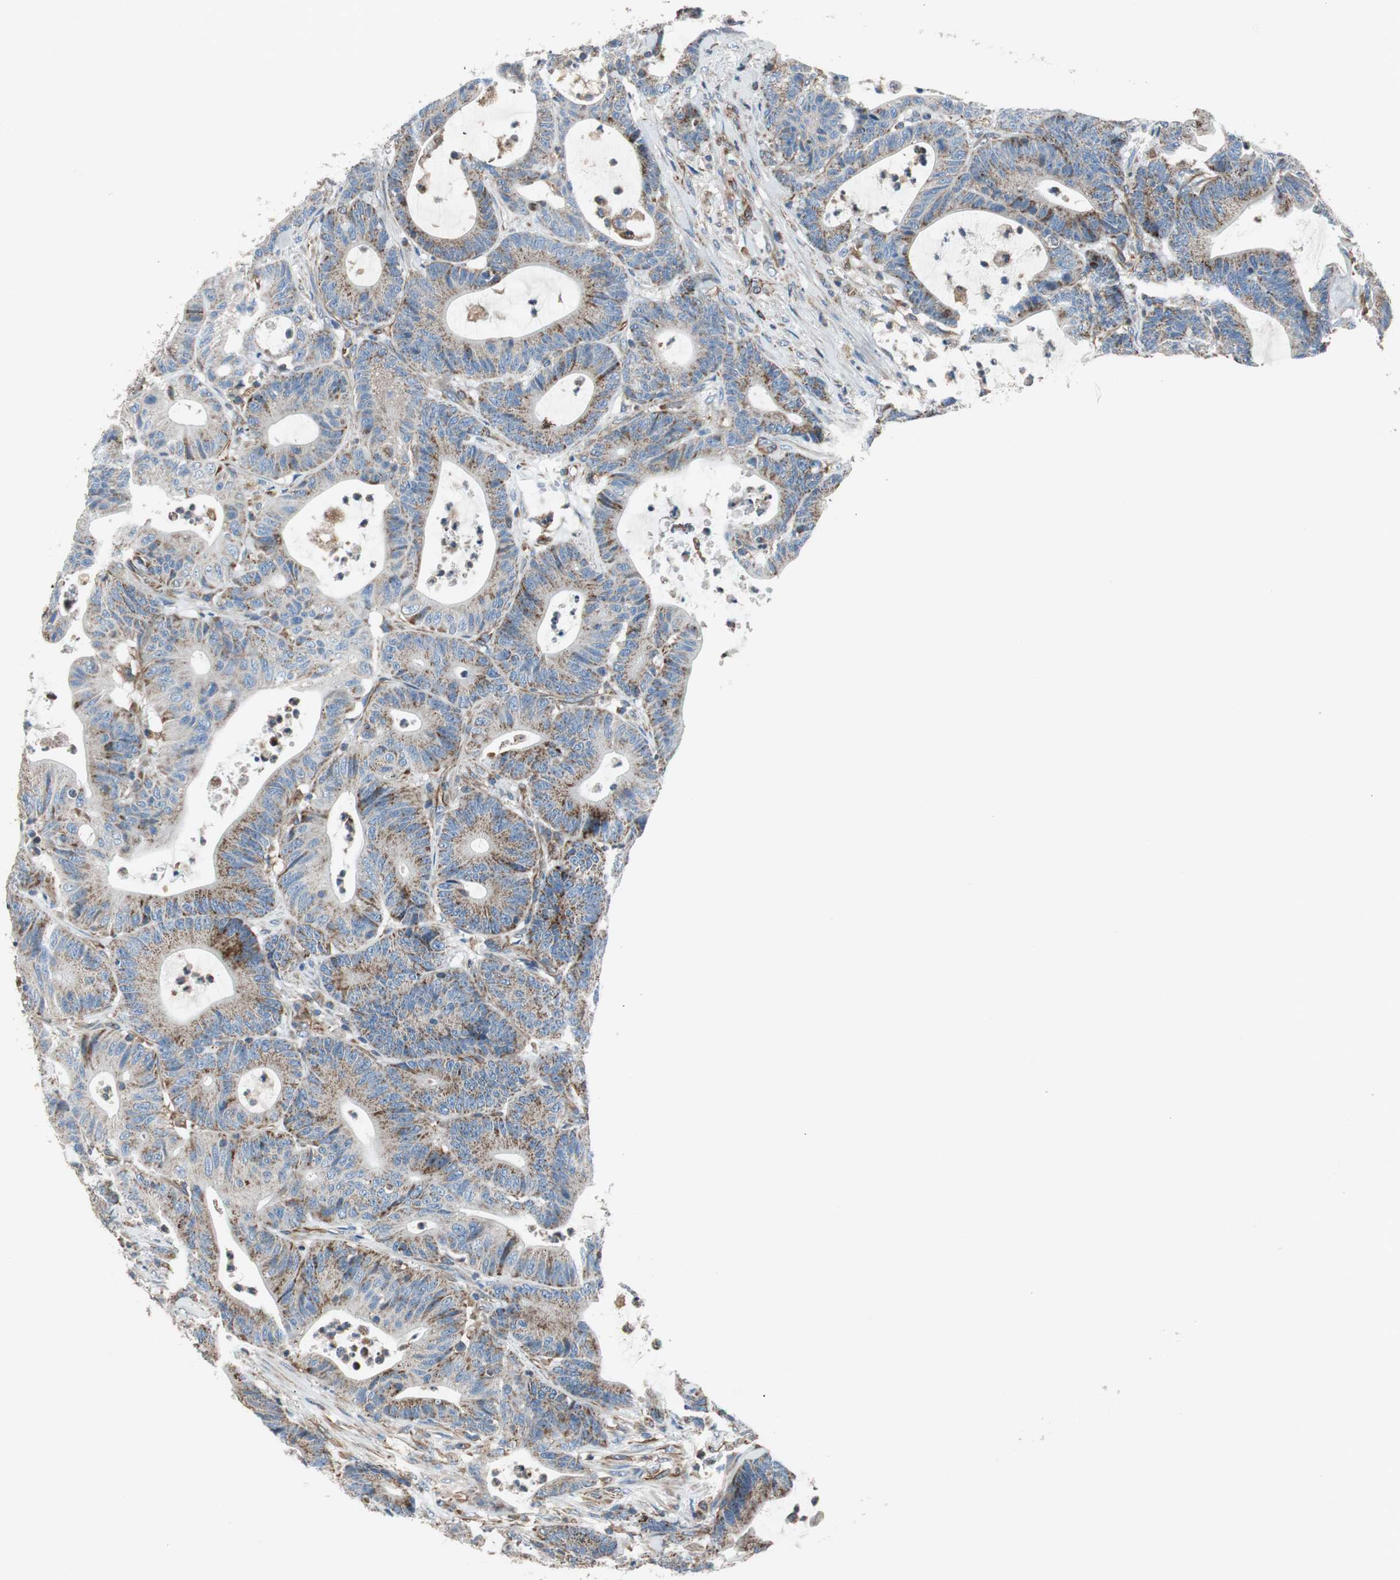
{"staining": {"intensity": "moderate", "quantity": "25%-75%", "location": "cytoplasmic/membranous"}, "tissue": "colorectal cancer", "cell_type": "Tumor cells", "image_type": "cancer", "snomed": [{"axis": "morphology", "description": "Adenocarcinoma, NOS"}, {"axis": "topography", "description": "Colon"}], "caption": "Tumor cells display medium levels of moderate cytoplasmic/membranous positivity in about 25%-75% of cells in adenocarcinoma (colorectal).", "gene": "SRCIN1", "patient": {"sex": "female", "age": 84}}